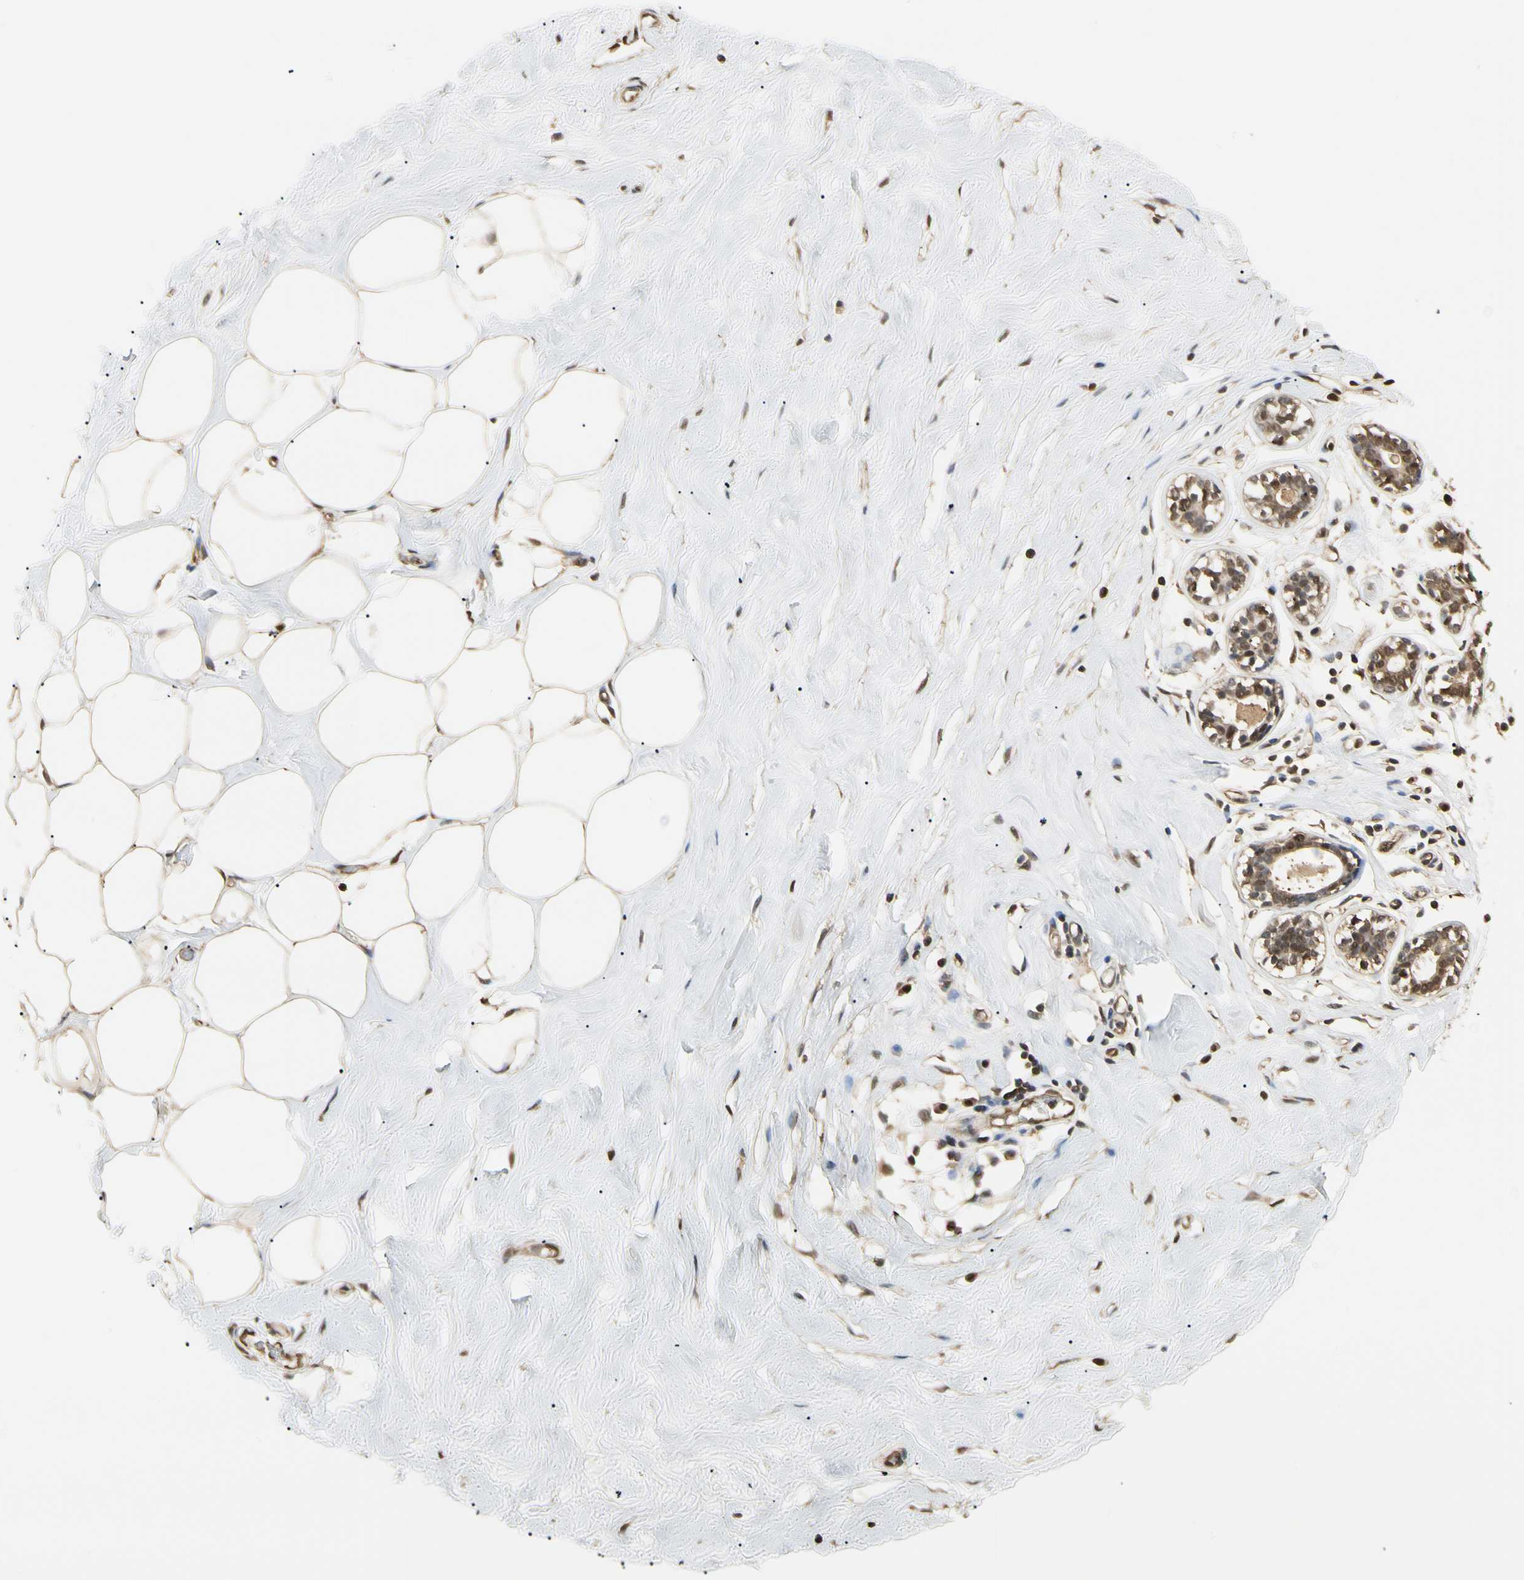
{"staining": {"intensity": "moderate", "quantity": ">75%", "location": "cytoplasmic/membranous,nuclear"}, "tissue": "adipose tissue", "cell_type": "Adipocytes", "image_type": "normal", "snomed": [{"axis": "morphology", "description": "Normal tissue, NOS"}, {"axis": "topography", "description": "Breast"}], "caption": "Protein staining of unremarkable adipose tissue demonstrates moderate cytoplasmic/membranous,nuclear positivity in approximately >75% of adipocytes. (brown staining indicates protein expression, while blue staining denotes nuclei).", "gene": "YWHAE", "patient": {"sex": "female", "age": 44}}